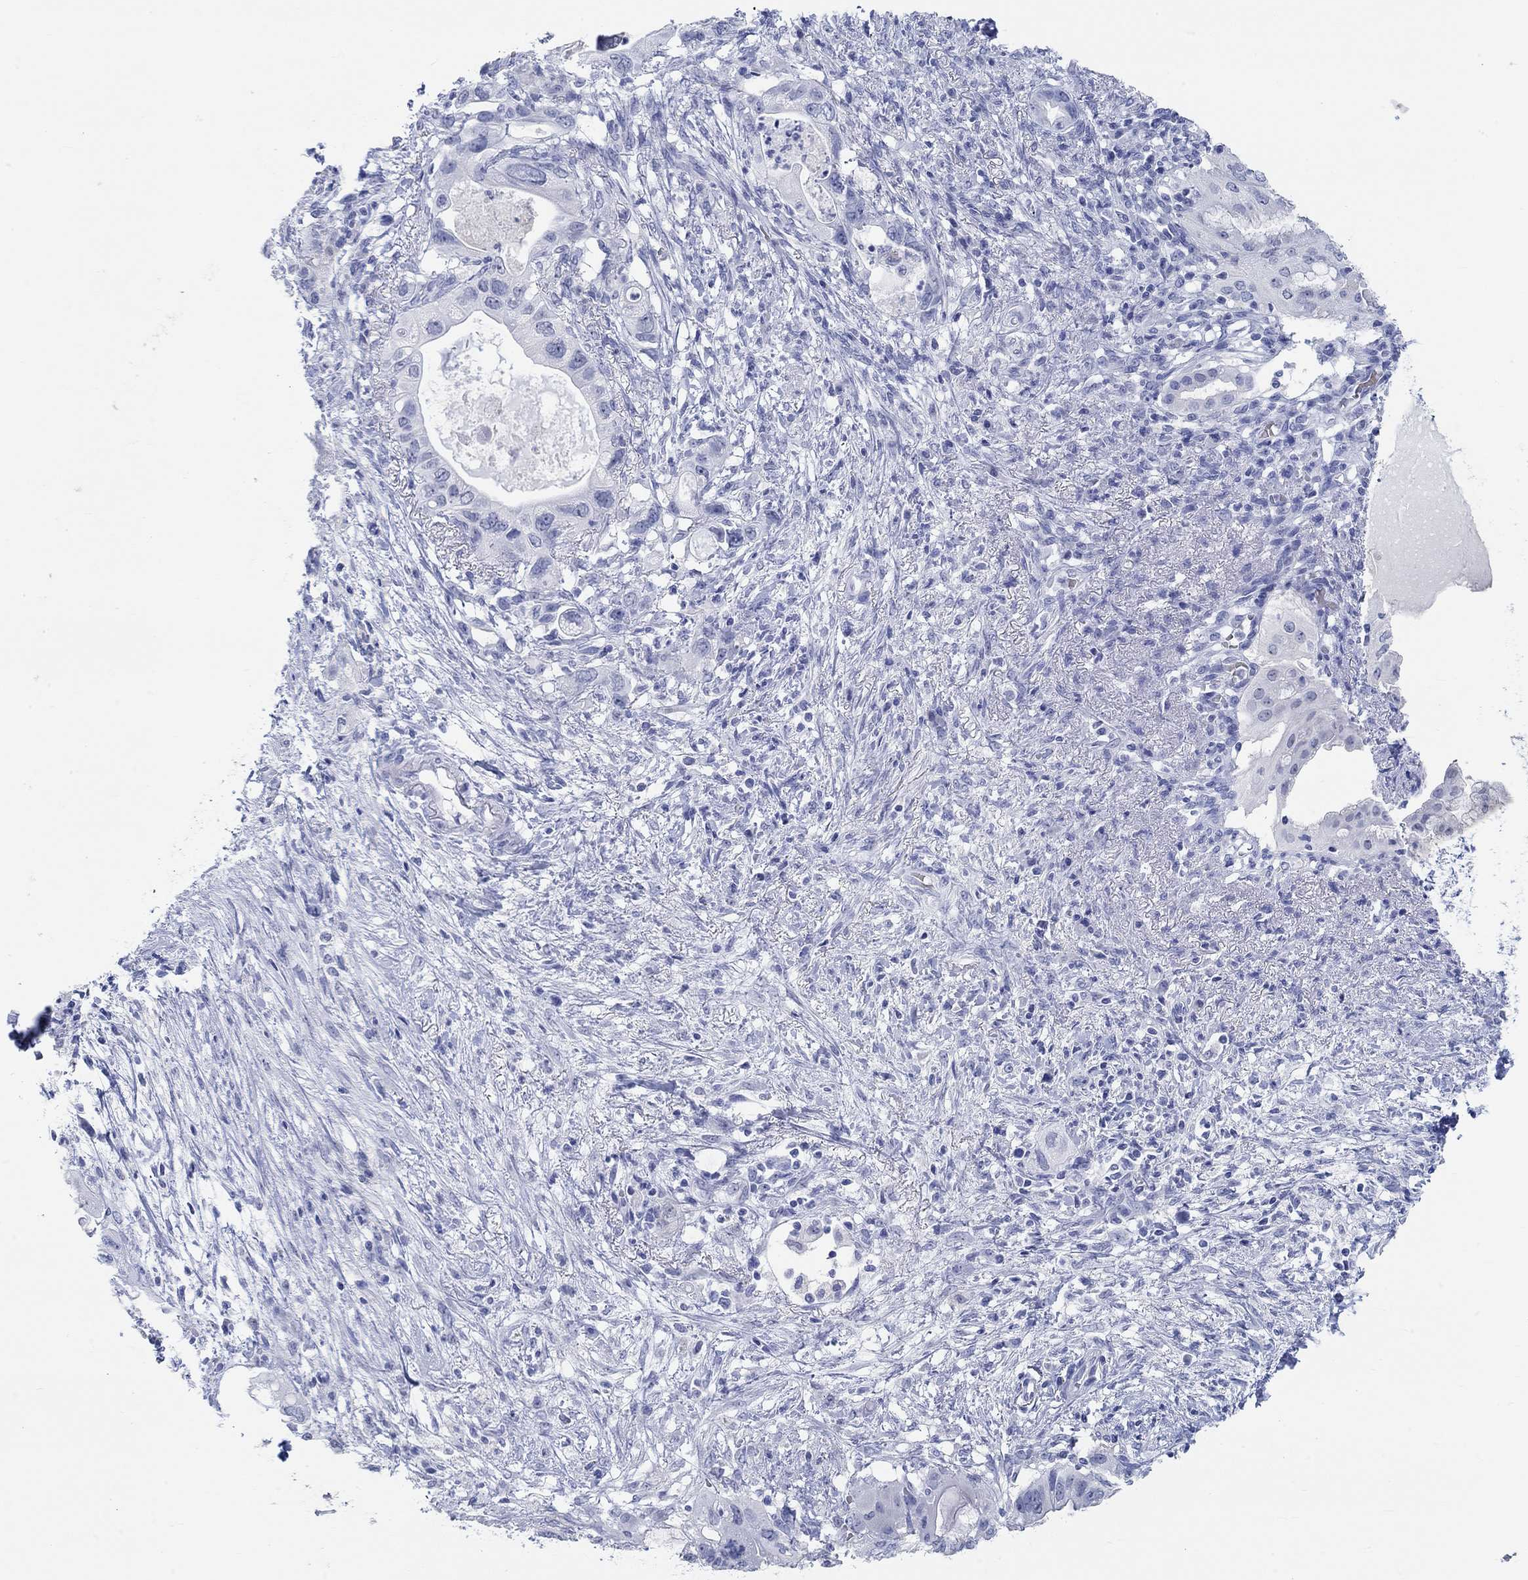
{"staining": {"intensity": "negative", "quantity": "none", "location": "none"}, "tissue": "pancreatic cancer", "cell_type": "Tumor cells", "image_type": "cancer", "snomed": [{"axis": "morphology", "description": "Adenocarcinoma, NOS"}, {"axis": "topography", "description": "Pancreas"}], "caption": "DAB (3,3'-diaminobenzidine) immunohistochemical staining of human pancreatic cancer shows no significant staining in tumor cells.", "gene": "GRIA3", "patient": {"sex": "female", "age": 72}}